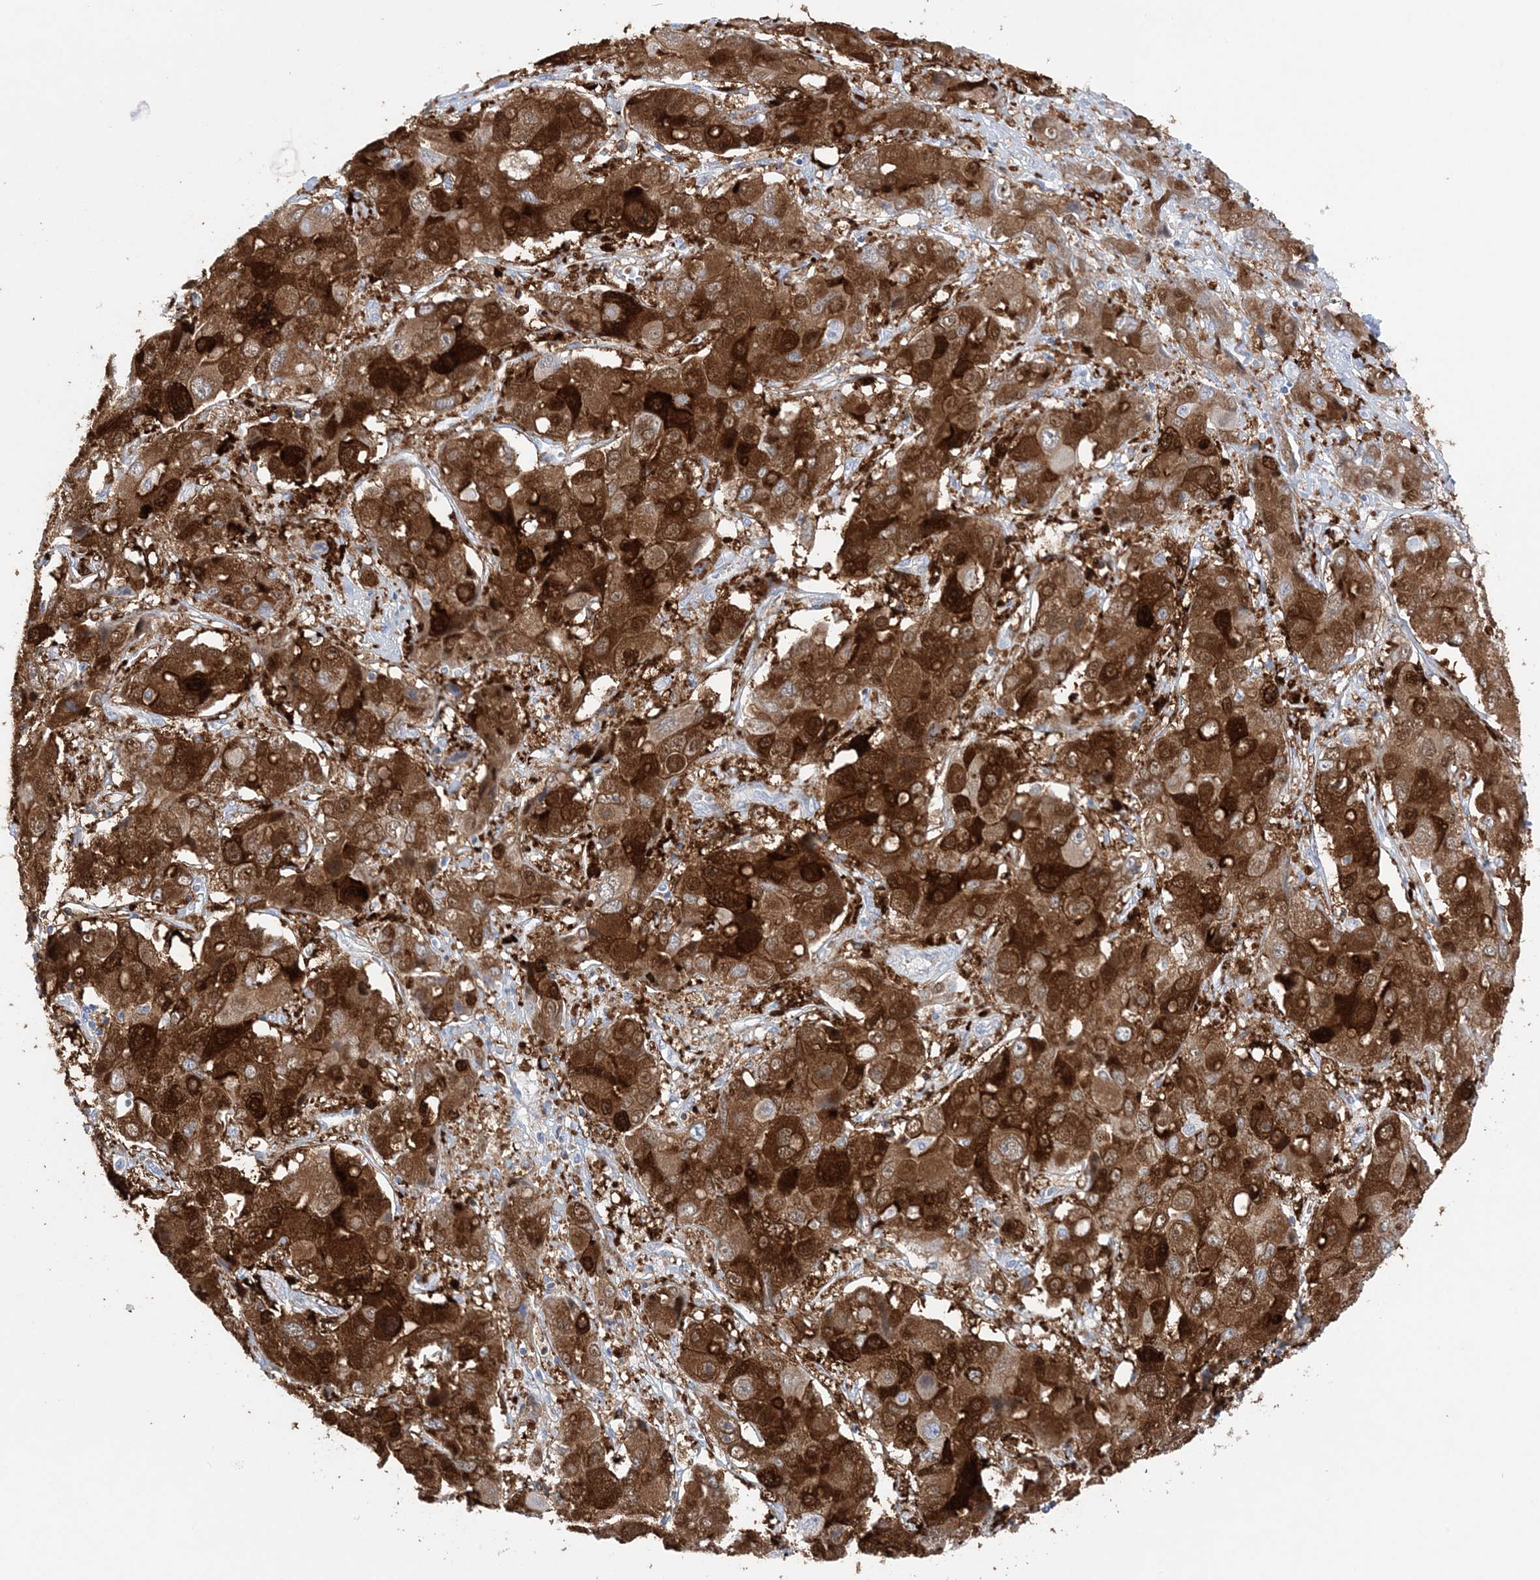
{"staining": {"intensity": "strong", "quantity": ">75%", "location": "cytoplasmic/membranous,nuclear"}, "tissue": "liver cancer", "cell_type": "Tumor cells", "image_type": "cancer", "snomed": [{"axis": "morphology", "description": "Cholangiocarcinoma"}, {"axis": "topography", "description": "Liver"}], "caption": "Tumor cells show strong cytoplasmic/membranous and nuclear positivity in approximately >75% of cells in liver cancer (cholangiocarcinoma).", "gene": "HMGCS1", "patient": {"sex": "male", "age": 67}}